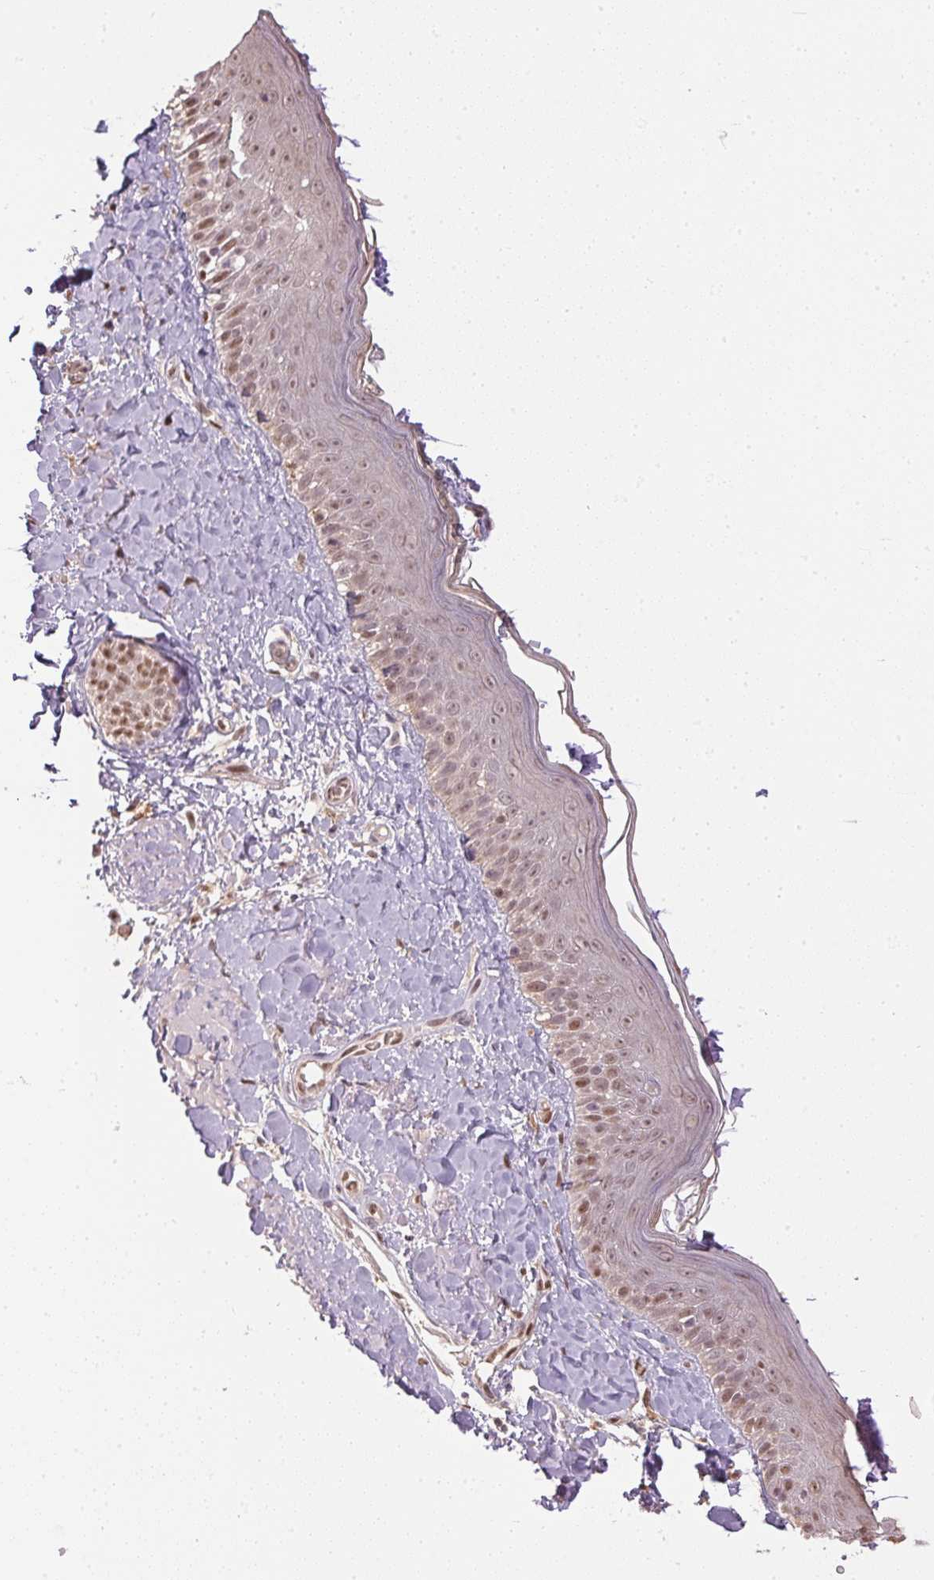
{"staining": {"intensity": "weak", "quantity": "<25%", "location": "nuclear"}, "tissue": "skin", "cell_type": "Fibroblasts", "image_type": "normal", "snomed": [{"axis": "morphology", "description": "Normal tissue, NOS"}, {"axis": "topography", "description": "Skin"}], "caption": "There is no significant expression in fibroblasts of skin. (DAB (3,3'-diaminobenzidine) immunohistochemistry (IHC), high magnification).", "gene": "TPI1", "patient": {"sex": "male", "age": 73}}